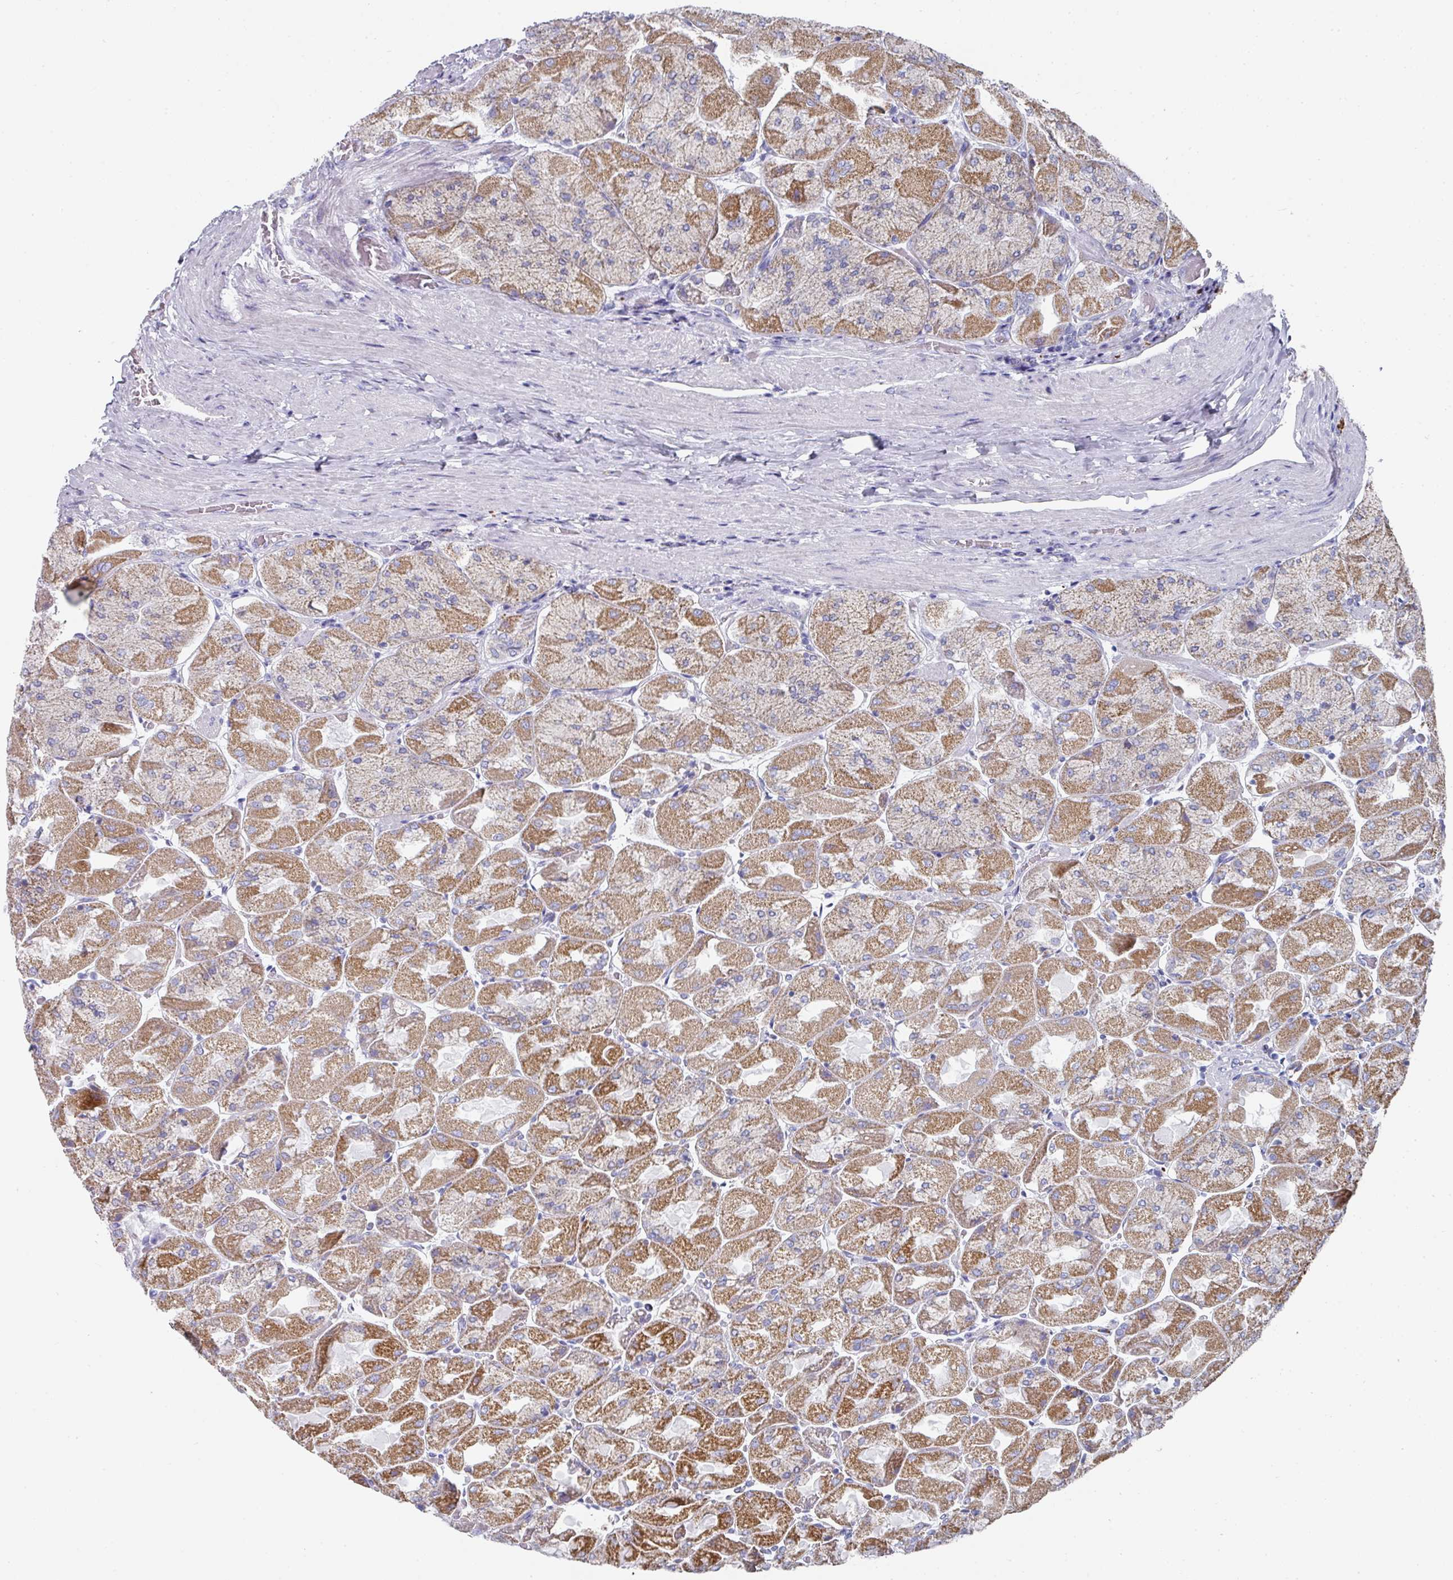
{"staining": {"intensity": "moderate", "quantity": "25%-75%", "location": "cytoplasmic/membranous"}, "tissue": "stomach", "cell_type": "Glandular cells", "image_type": "normal", "snomed": [{"axis": "morphology", "description": "Normal tissue, NOS"}, {"axis": "topography", "description": "Stomach"}], "caption": "Protein analysis of benign stomach displays moderate cytoplasmic/membranous positivity in about 25%-75% of glandular cells.", "gene": "SETBP1", "patient": {"sex": "female", "age": 61}}